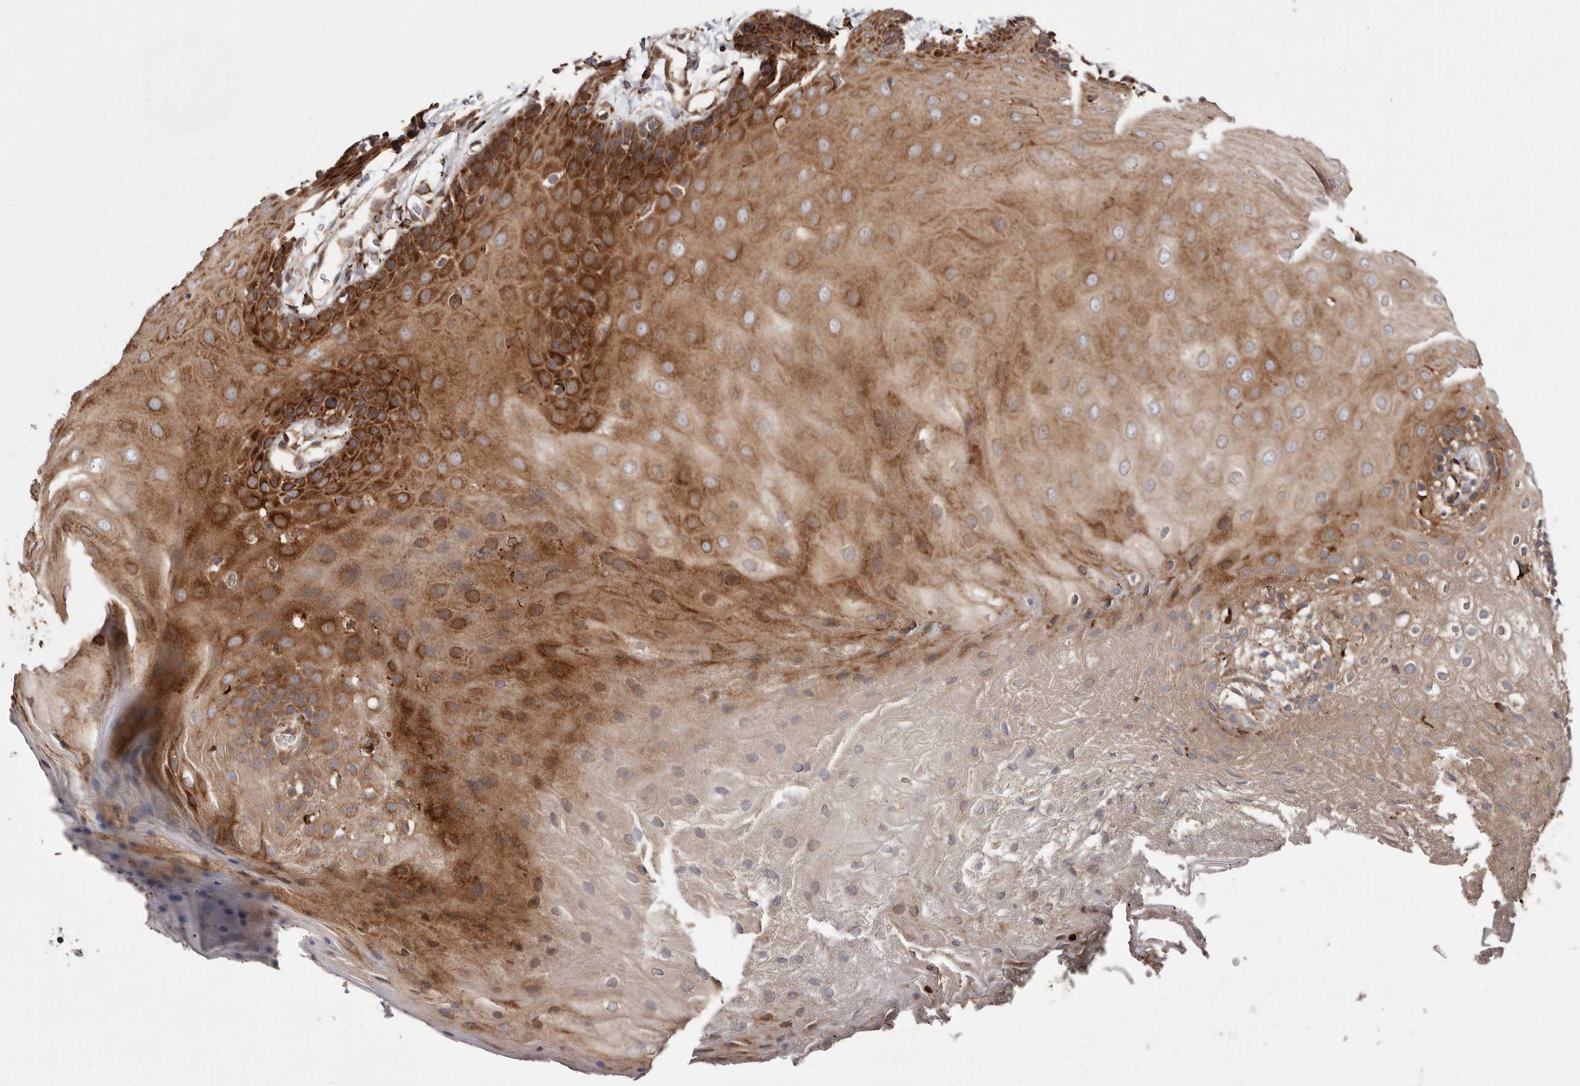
{"staining": {"intensity": "moderate", "quantity": ">75%", "location": "cytoplasmic/membranous"}, "tissue": "oral mucosa", "cell_type": "Squamous epithelial cells", "image_type": "normal", "snomed": [{"axis": "morphology", "description": "Normal tissue, NOS"}, {"axis": "morphology", "description": "Squamous cell carcinoma, NOS"}, {"axis": "topography", "description": "Skeletal muscle"}, {"axis": "topography", "description": "Oral tissue"}, {"axis": "topography", "description": "Salivary gland"}, {"axis": "topography", "description": "Head-Neck"}], "caption": "This micrograph demonstrates immunohistochemistry staining of benign oral mucosa, with medium moderate cytoplasmic/membranous staining in about >75% of squamous epithelial cells.", "gene": "FLAD1", "patient": {"sex": "male", "age": 54}}